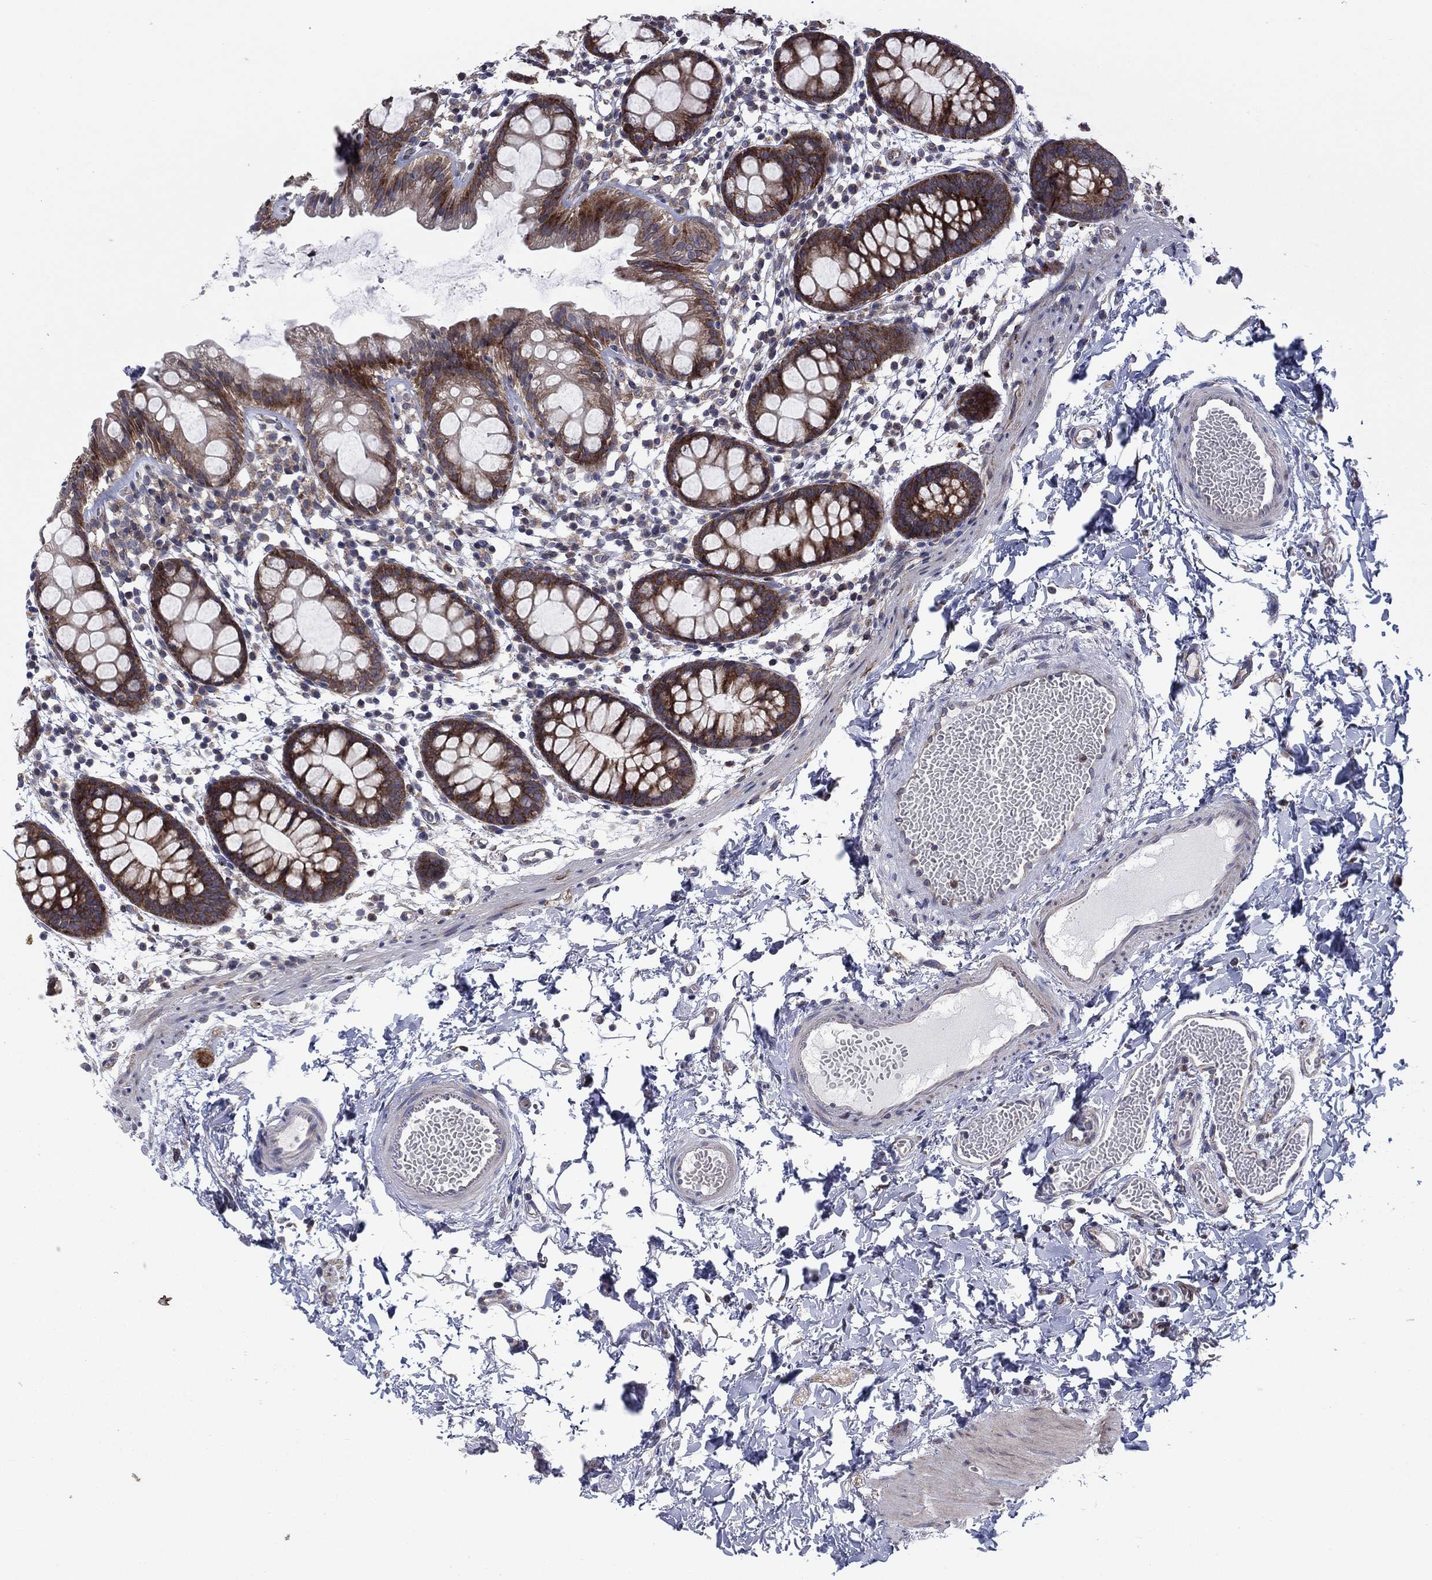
{"staining": {"intensity": "strong", "quantity": ">75%", "location": "cytoplasmic/membranous"}, "tissue": "rectum", "cell_type": "Glandular cells", "image_type": "normal", "snomed": [{"axis": "morphology", "description": "Normal tissue, NOS"}, {"axis": "topography", "description": "Rectum"}], "caption": "Immunohistochemistry (IHC) of benign human rectum demonstrates high levels of strong cytoplasmic/membranous expression in approximately >75% of glandular cells.", "gene": "GPR155", "patient": {"sex": "male", "age": 57}}